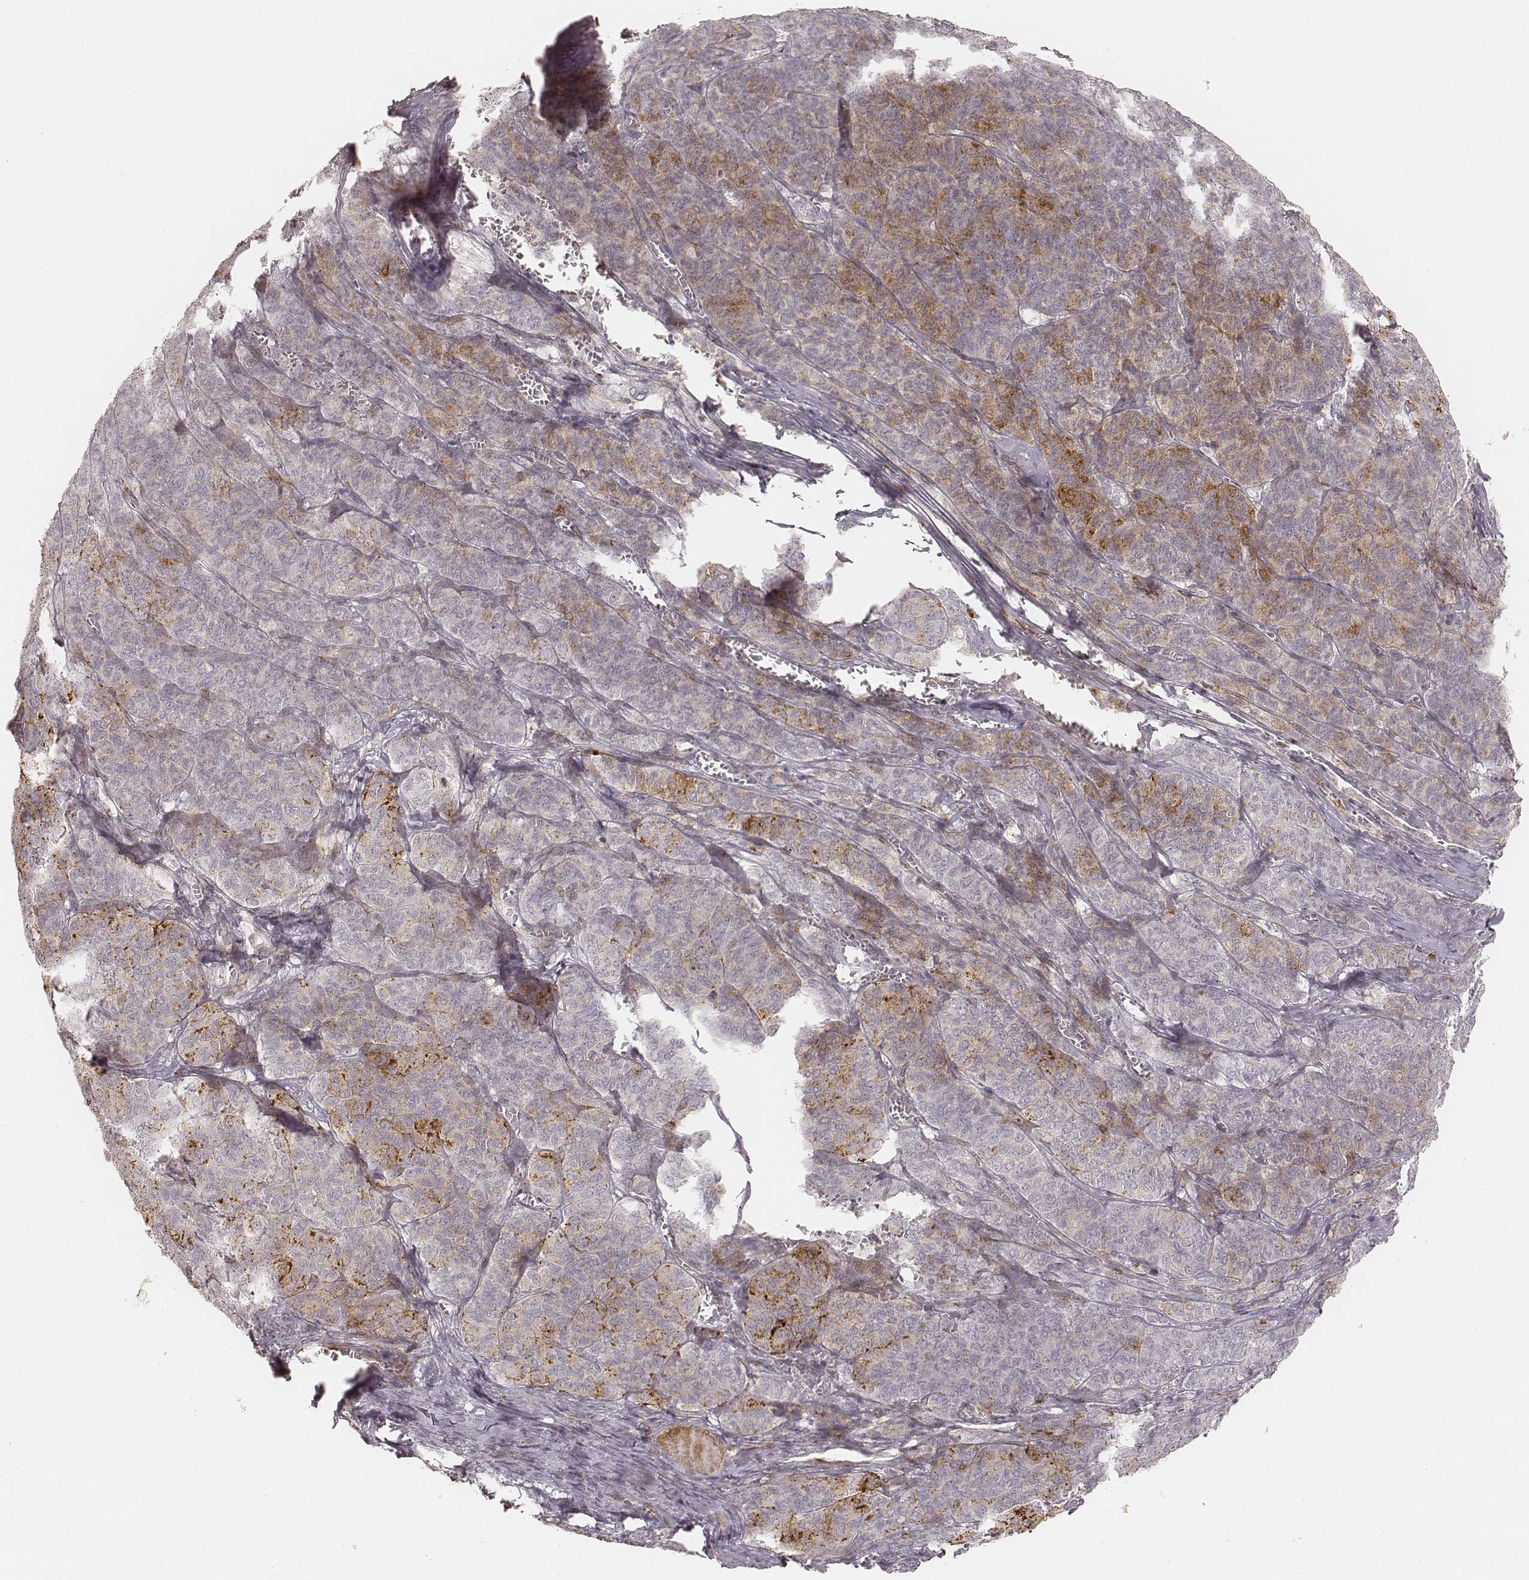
{"staining": {"intensity": "moderate", "quantity": "<25%", "location": "cytoplasmic/membranous"}, "tissue": "ovarian cancer", "cell_type": "Tumor cells", "image_type": "cancer", "snomed": [{"axis": "morphology", "description": "Carcinoma, endometroid"}, {"axis": "topography", "description": "Ovary"}], "caption": "A high-resolution image shows immunohistochemistry (IHC) staining of ovarian cancer (endometroid carcinoma), which displays moderate cytoplasmic/membranous expression in about <25% of tumor cells.", "gene": "GORASP2", "patient": {"sex": "female", "age": 80}}